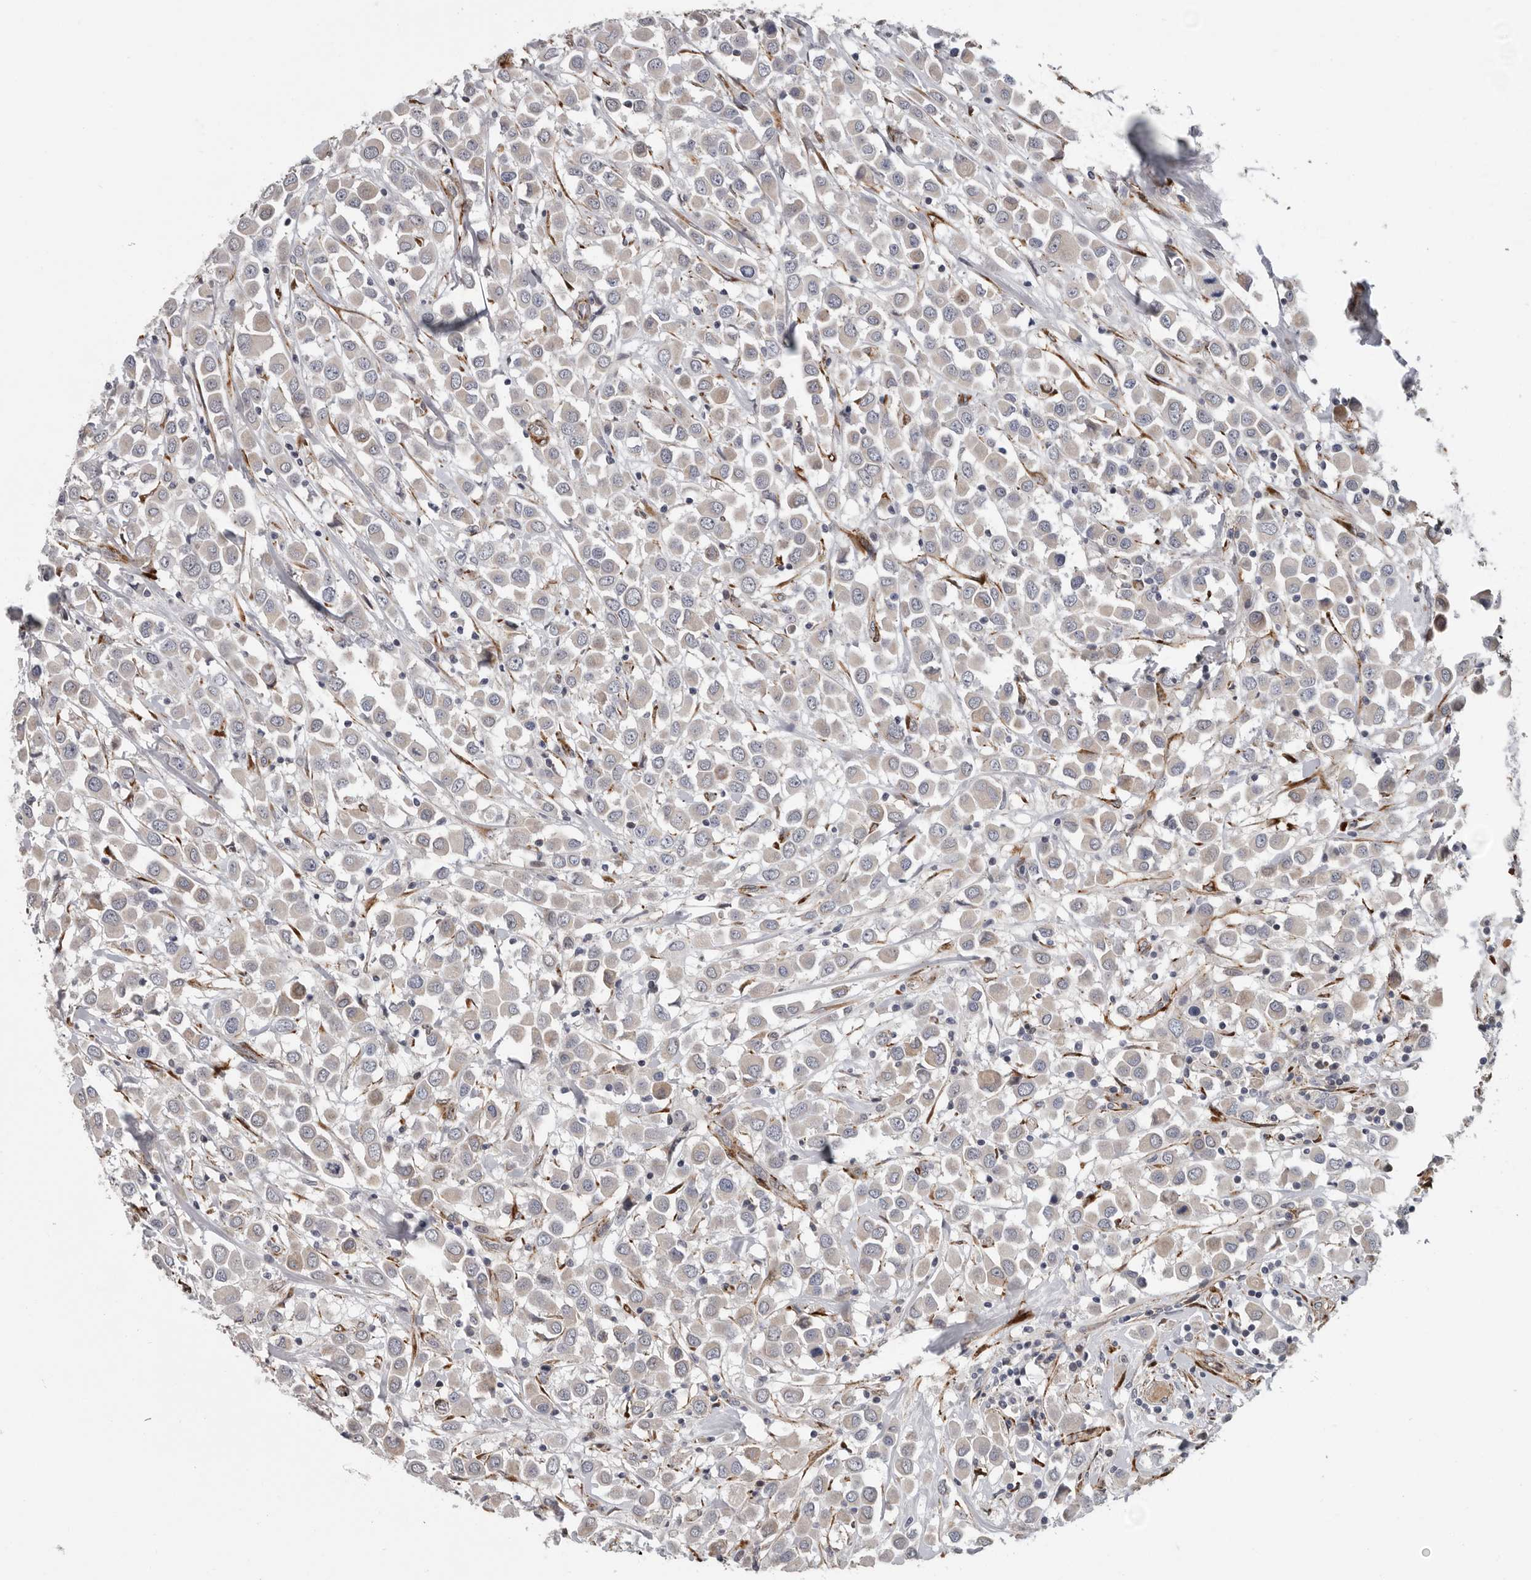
{"staining": {"intensity": "weak", "quantity": "<25%", "location": "cytoplasmic/membranous"}, "tissue": "breast cancer", "cell_type": "Tumor cells", "image_type": "cancer", "snomed": [{"axis": "morphology", "description": "Duct carcinoma"}, {"axis": "topography", "description": "Breast"}], "caption": "High power microscopy image of an immunohistochemistry (IHC) micrograph of breast cancer (intraductal carcinoma), revealing no significant expression in tumor cells.", "gene": "ATXN3L", "patient": {"sex": "female", "age": 61}}